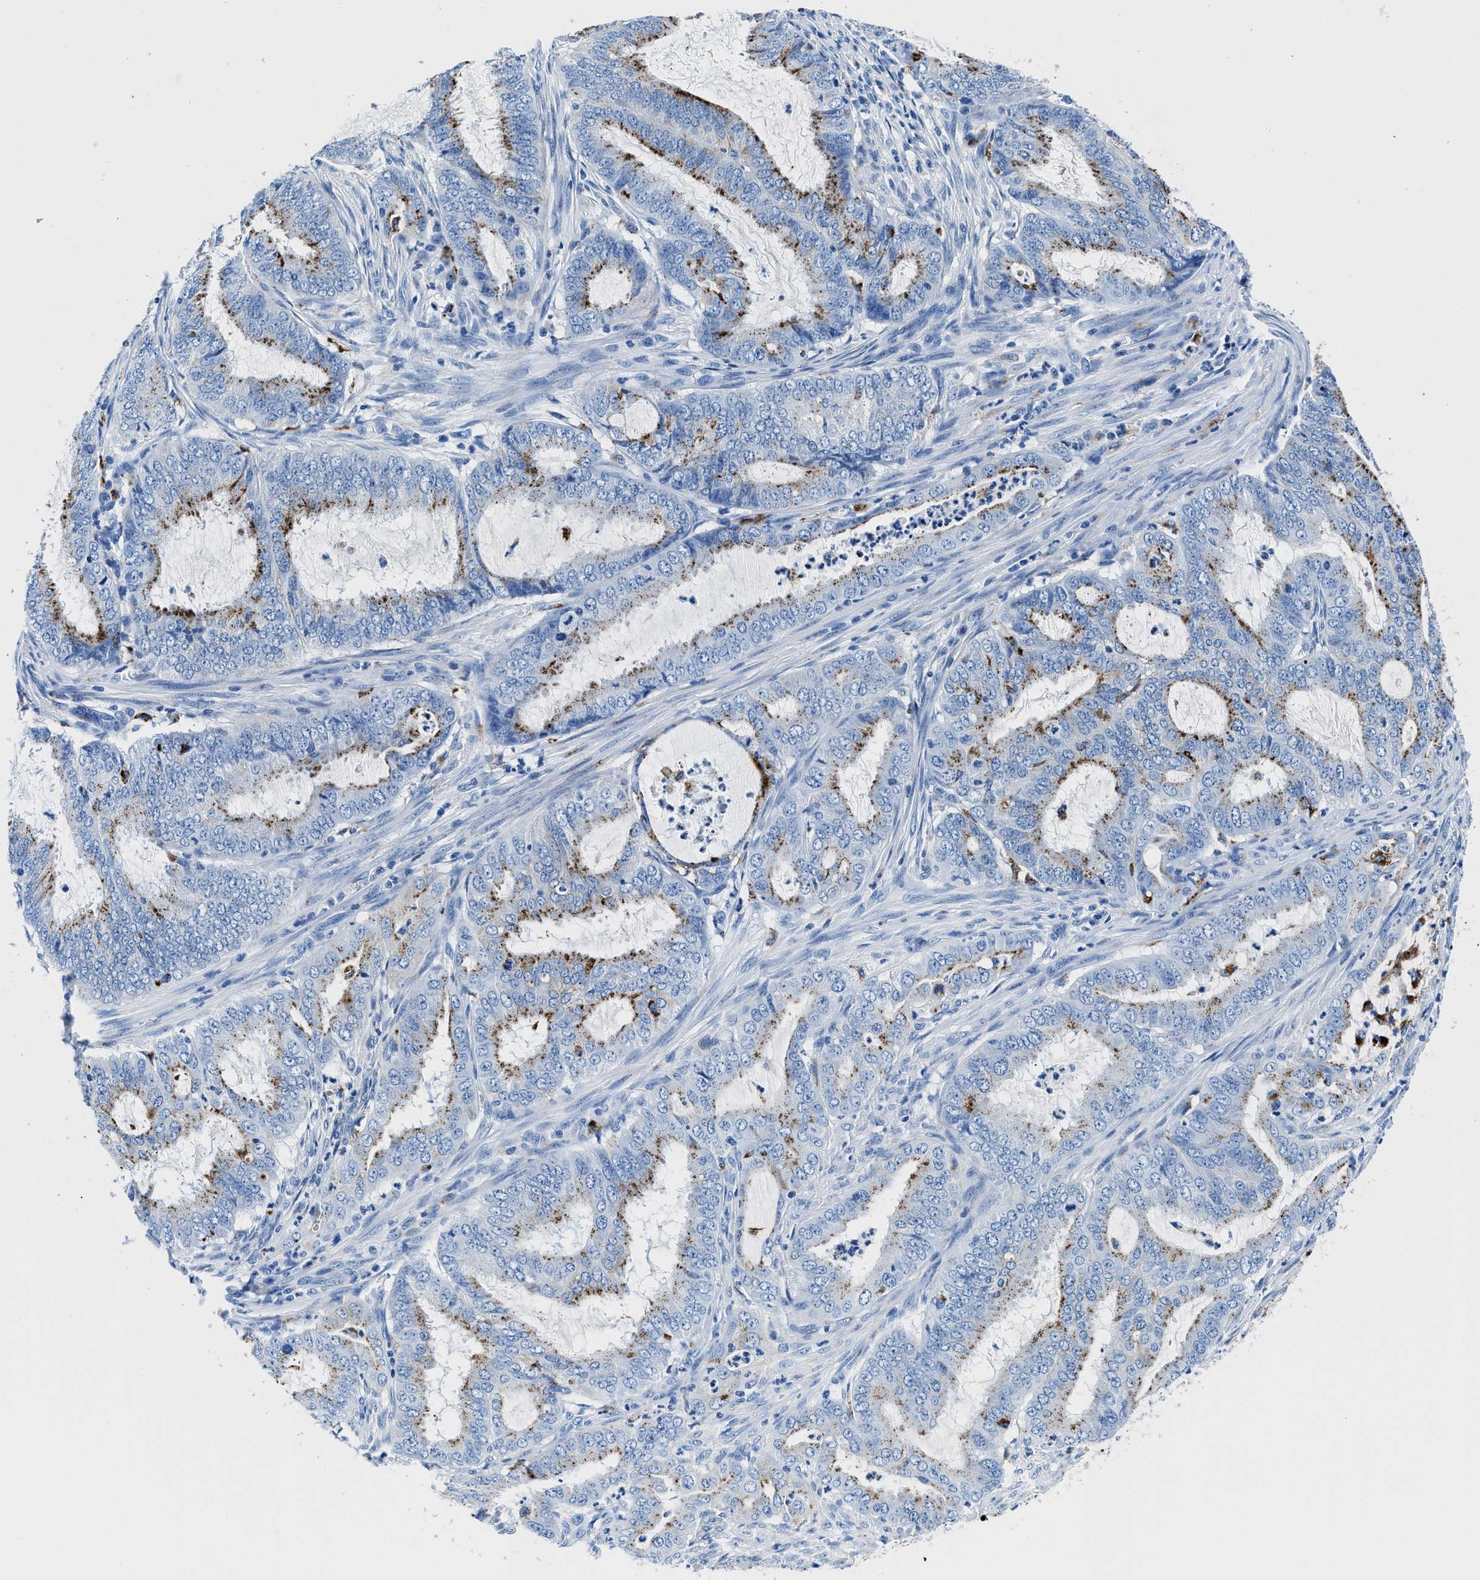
{"staining": {"intensity": "moderate", "quantity": "25%-75%", "location": "cytoplasmic/membranous"}, "tissue": "endometrial cancer", "cell_type": "Tumor cells", "image_type": "cancer", "snomed": [{"axis": "morphology", "description": "Adenocarcinoma, NOS"}, {"axis": "topography", "description": "Endometrium"}], "caption": "Immunohistochemistry of endometrial cancer shows medium levels of moderate cytoplasmic/membranous positivity in about 25%-75% of tumor cells.", "gene": "OR14K1", "patient": {"sex": "female", "age": 70}}